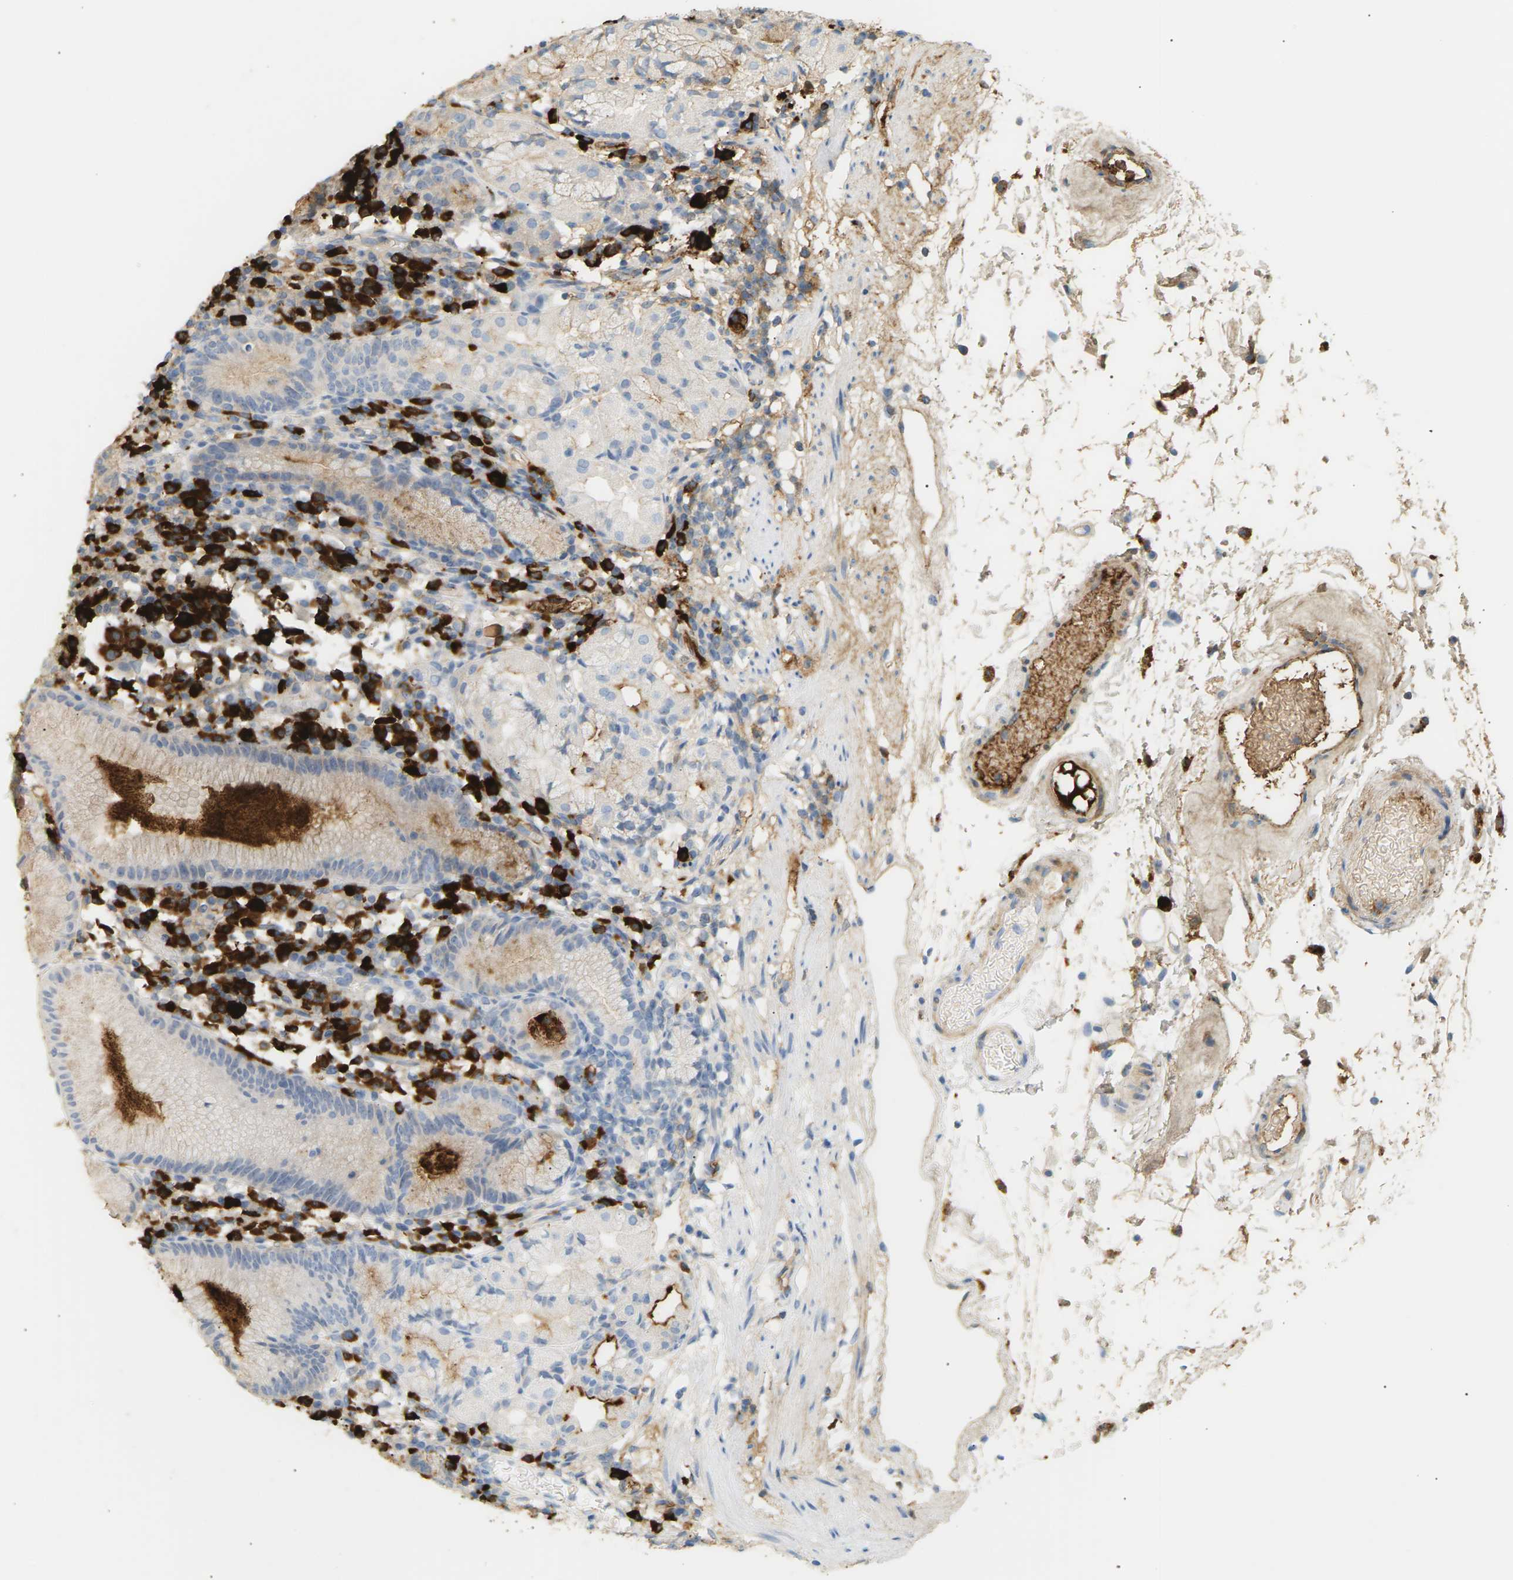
{"staining": {"intensity": "weak", "quantity": "<25%", "location": "cytoplasmic/membranous"}, "tissue": "stomach", "cell_type": "Glandular cells", "image_type": "normal", "snomed": [{"axis": "morphology", "description": "Normal tissue, NOS"}, {"axis": "topography", "description": "Stomach"}, {"axis": "topography", "description": "Stomach, lower"}], "caption": "IHC image of benign human stomach stained for a protein (brown), which shows no positivity in glandular cells. (DAB immunohistochemistry (IHC) visualized using brightfield microscopy, high magnification).", "gene": "IGLC3", "patient": {"sex": "female", "age": 75}}